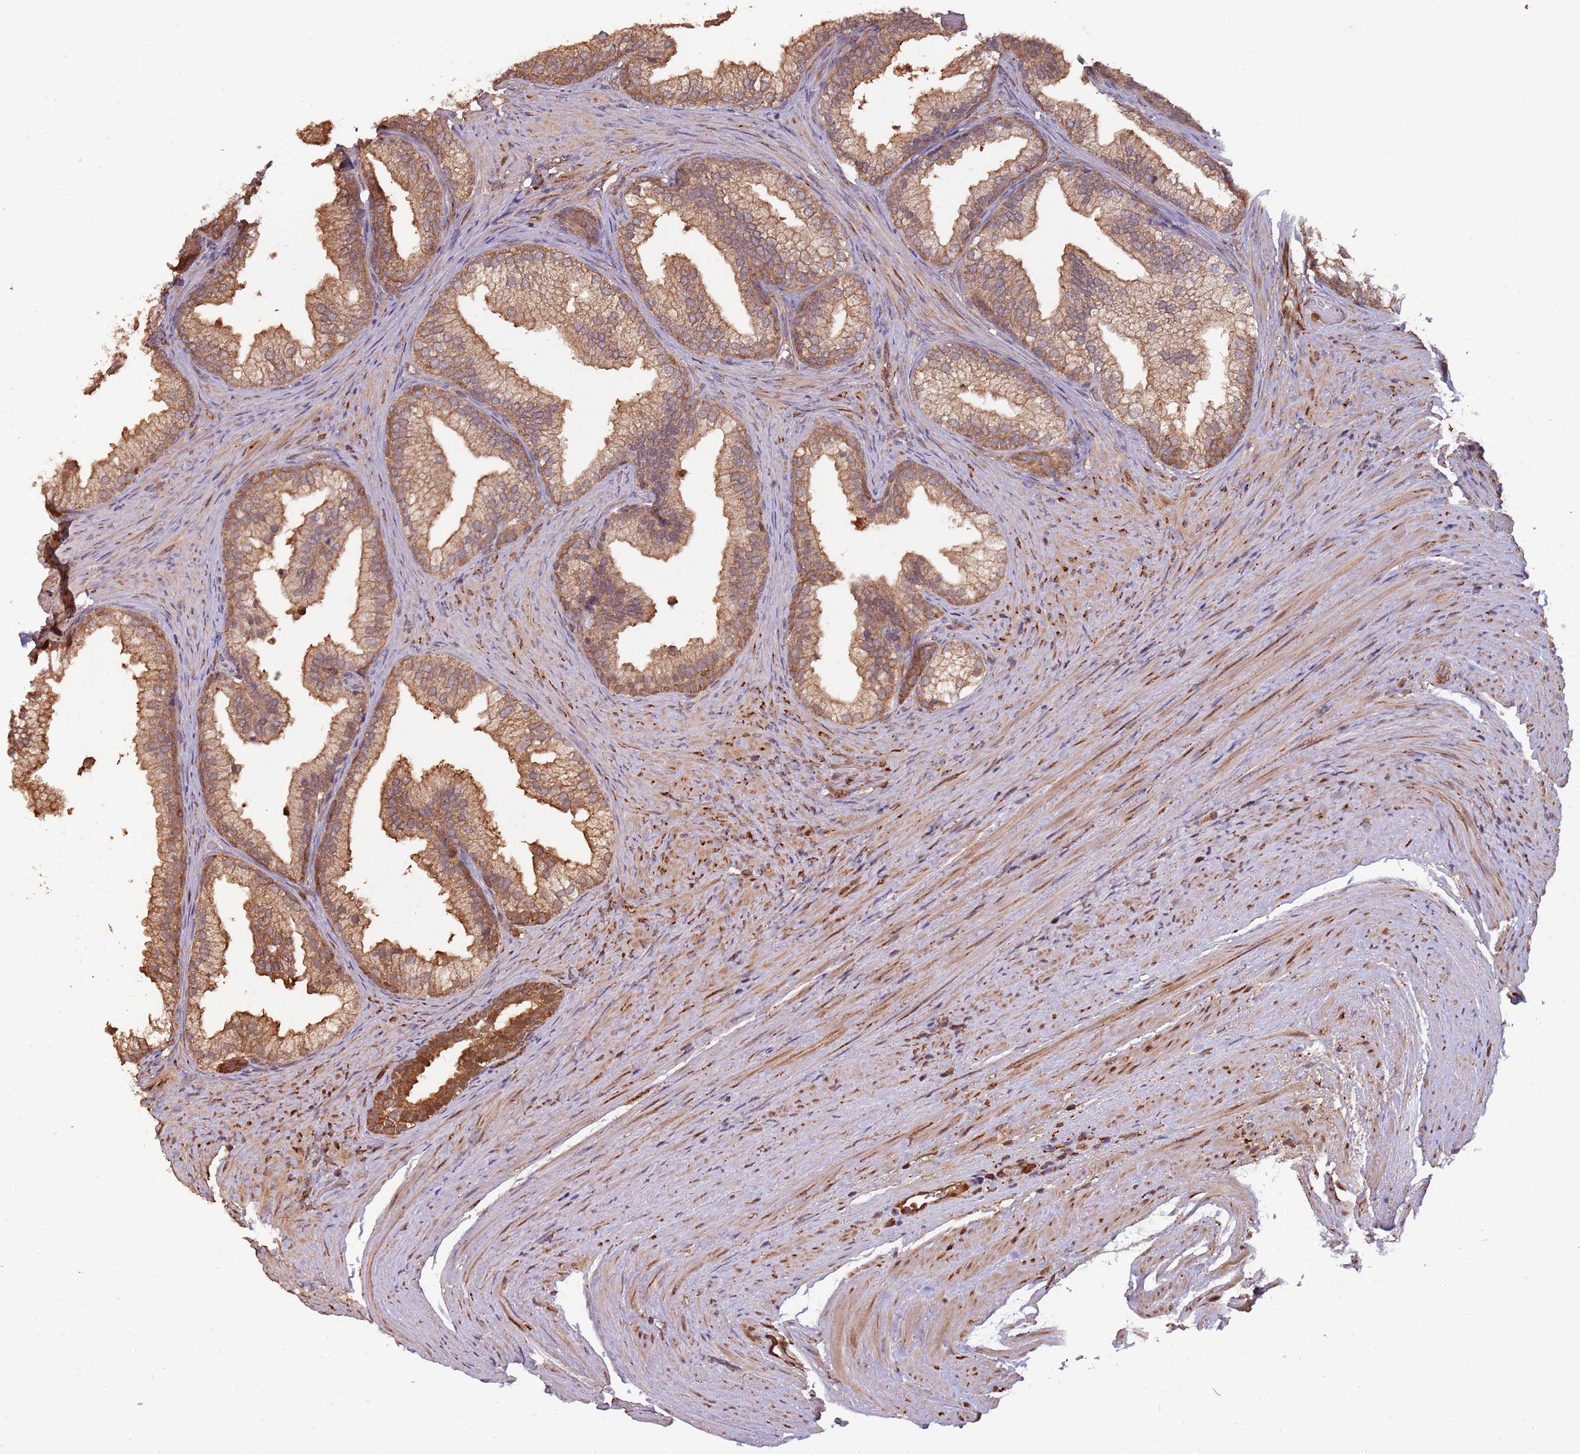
{"staining": {"intensity": "moderate", "quantity": ">75%", "location": "cytoplasmic/membranous"}, "tissue": "prostate", "cell_type": "Glandular cells", "image_type": "normal", "snomed": [{"axis": "morphology", "description": "Normal tissue, NOS"}, {"axis": "topography", "description": "Prostate"}], "caption": "DAB immunohistochemical staining of benign prostate exhibits moderate cytoplasmic/membranous protein expression in approximately >75% of glandular cells. The protein of interest is stained brown, and the nuclei are stained in blue (DAB (3,3'-diaminobenzidine) IHC with brightfield microscopy, high magnification).", "gene": "COG4", "patient": {"sex": "male", "age": 76}}